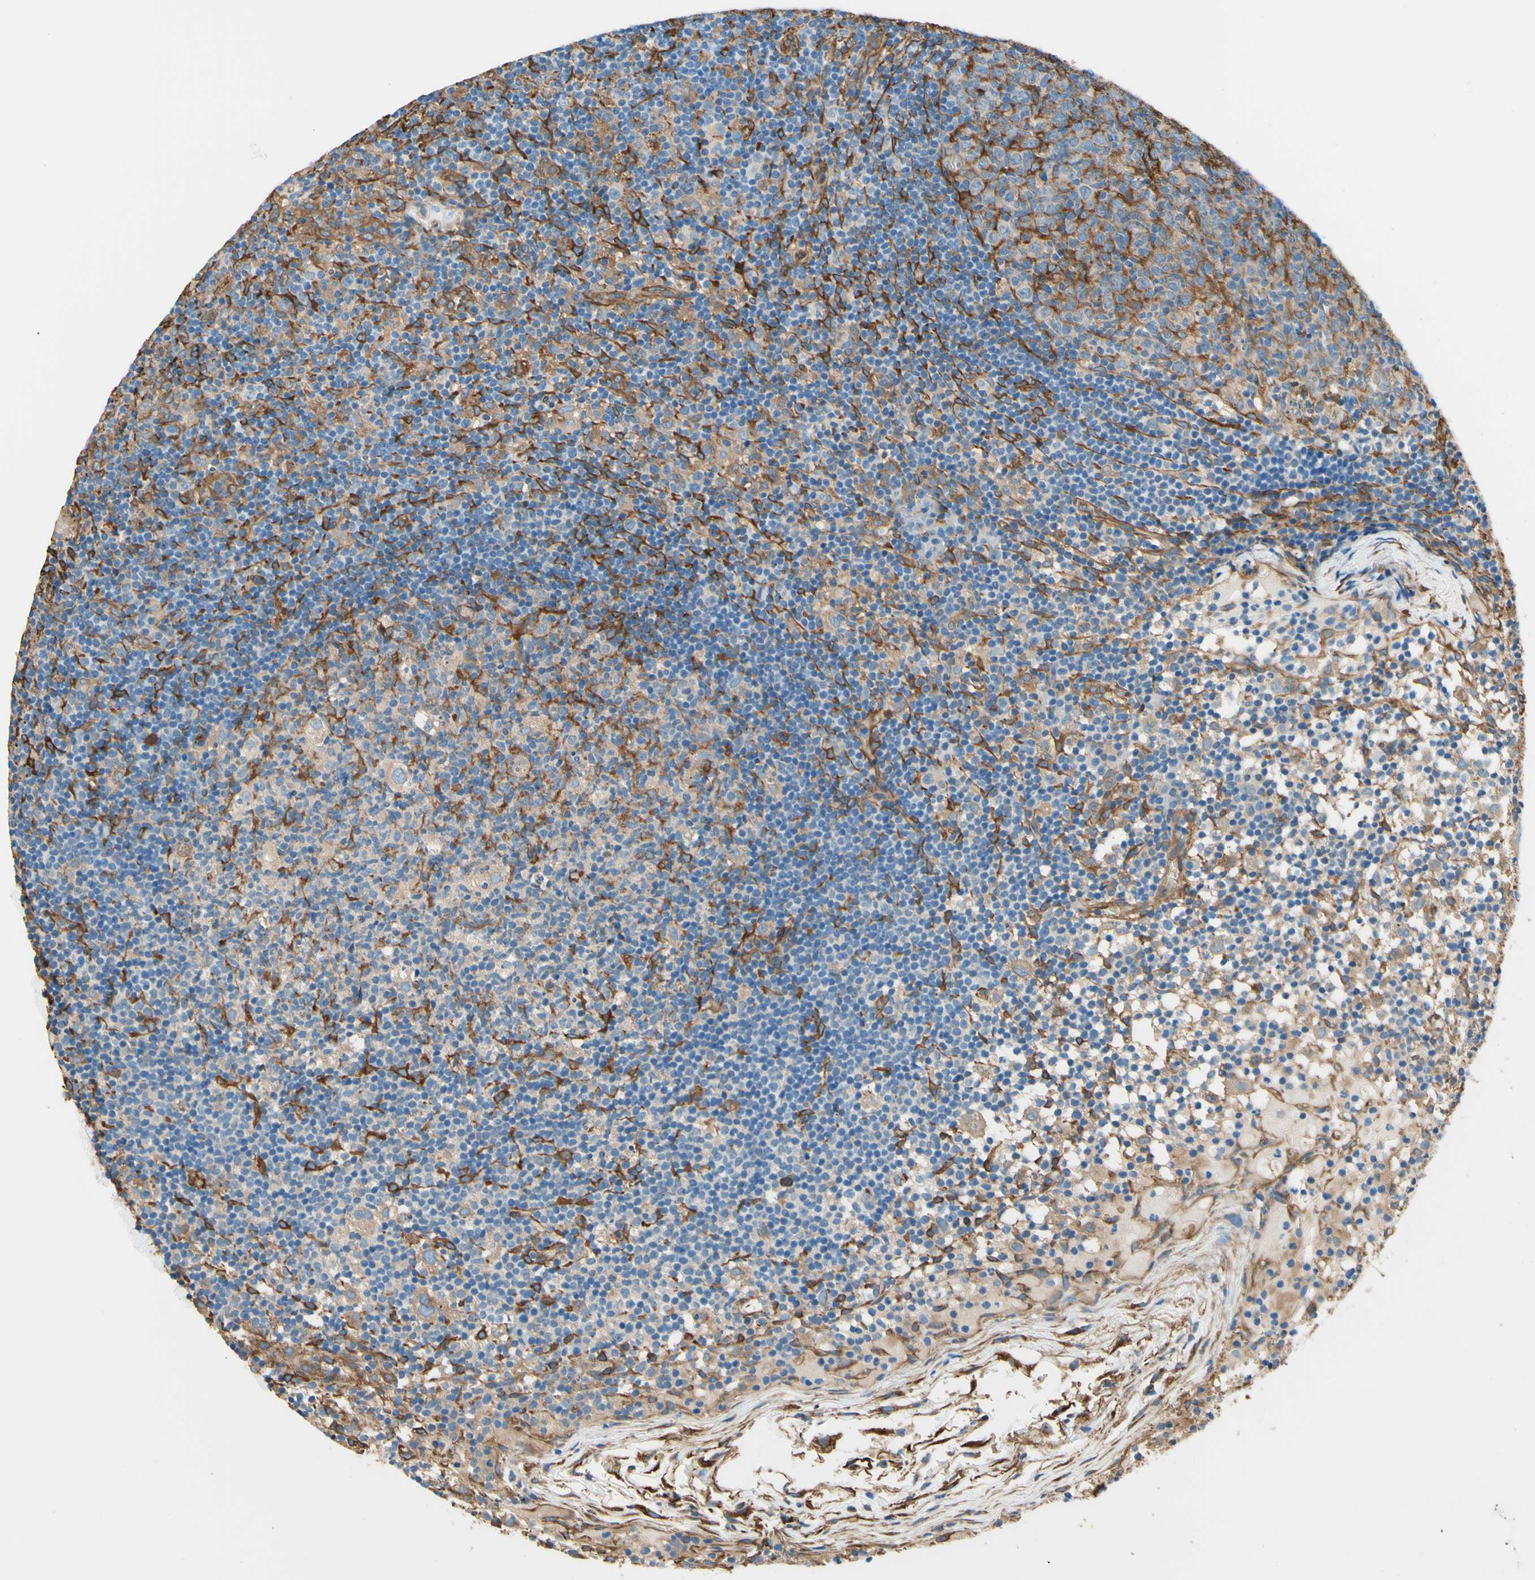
{"staining": {"intensity": "negative", "quantity": "none", "location": "none"}, "tissue": "lymph node", "cell_type": "Germinal center cells", "image_type": "normal", "snomed": [{"axis": "morphology", "description": "Normal tissue, NOS"}, {"axis": "morphology", "description": "Inflammation, NOS"}, {"axis": "topography", "description": "Lymph node"}], "caption": "Germinal center cells are negative for protein expression in benign human lymph node. (Stains: DAB (3,3'-diaminobenzidine) immunohistochemistry (IHC) with hematoxylin counter stain, Microscopy: brightfield microscopy at high magnification).", "gene": "DPYSL3", "patient": {"sex": "male", "age": 55}}